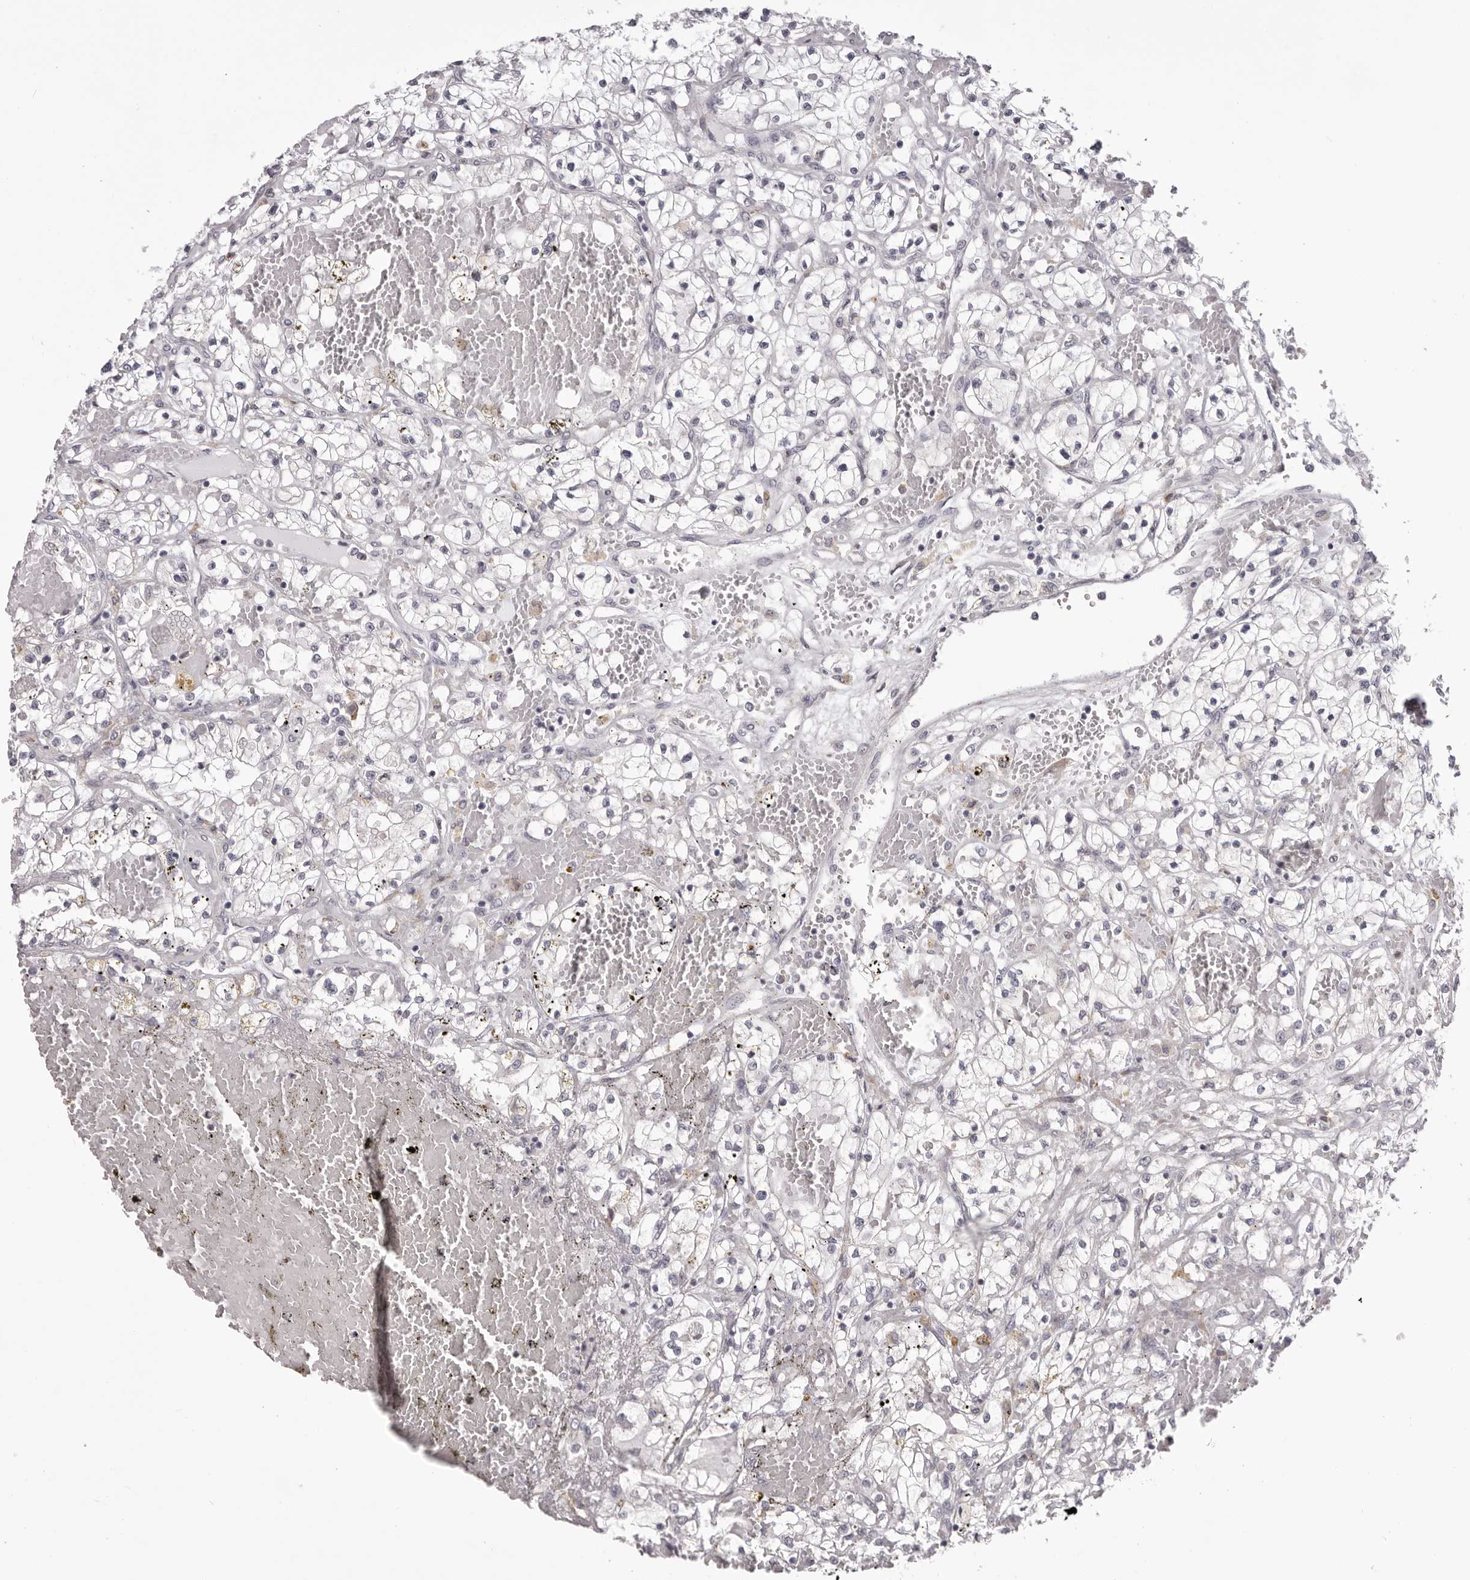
{"staining": {"intensity": "negative", "quantity": "none", "location": "none"}, "tissue": "renal cancer", "cell_type": "Tumor cells", "image_type": "cancer", "snomed": [{"axis": "morphology", "description": "Normal tissue, NOS"}, {"axis": "morphology", "description": "Adenocarcinoma, NOS"}, {"axis": "topography", "description": "Kidney"}], "caption": "Tumor cells are negative for brown protein staining in renal cancer (adenocarcinoma). (DAB (3,3'-diaminobenzidine) immunohistochemistry visualized using brightfield microscopy, high magnification).", "gene": "OTUD3", "patient": {"sex": "male", "age": 68}}